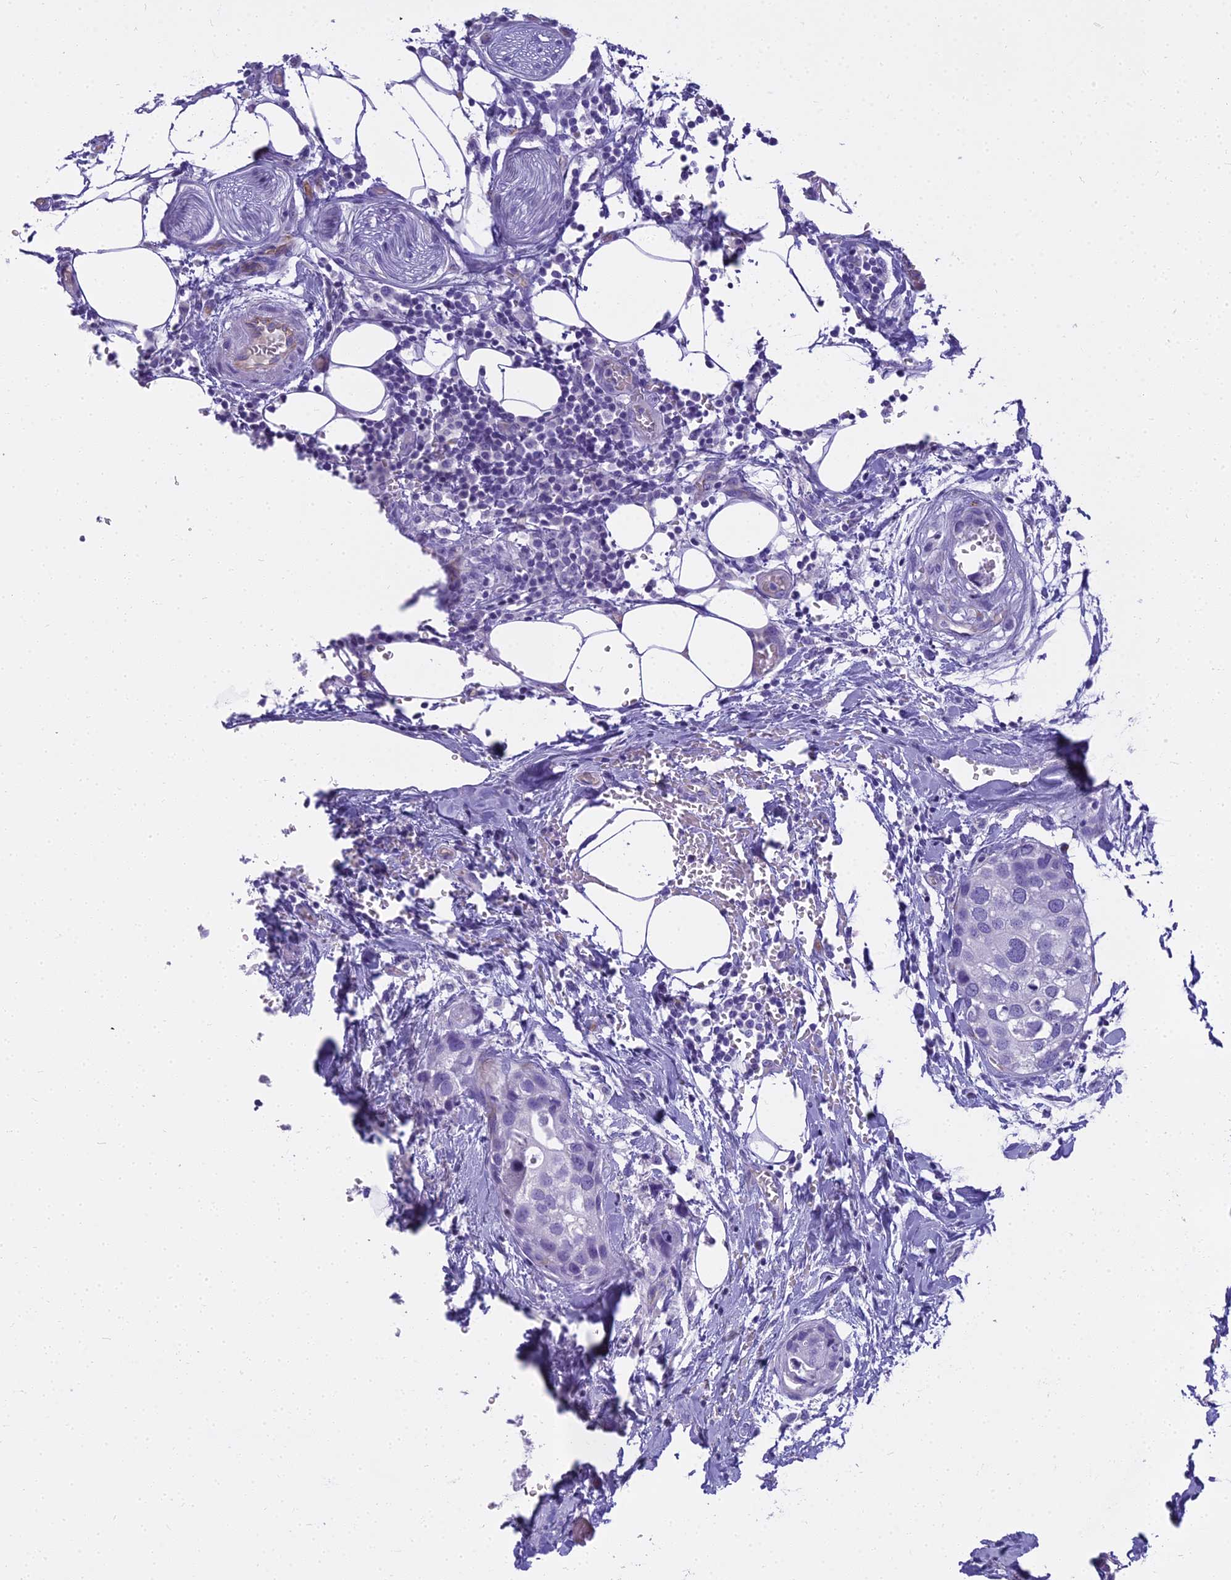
{"staining": {"intensity": "negative", "quantity": "none", "location": "none"}, "tissue": "urothelial cancer", "cell_type": "Tumor cells", "image_type": "cancer", "snomed": [{"axis": "morphology", "description": "Urothelial carcinoma, High grade"}, {"axis": "topography", "description": "Urinary bladder"}], "caption": "The IHC image has no significant expression in tumor cells of urothelial carcinoma (high-grade) tissue.", "gene": "NINJ1", "patient": {"sex": "male", "age": 64}}